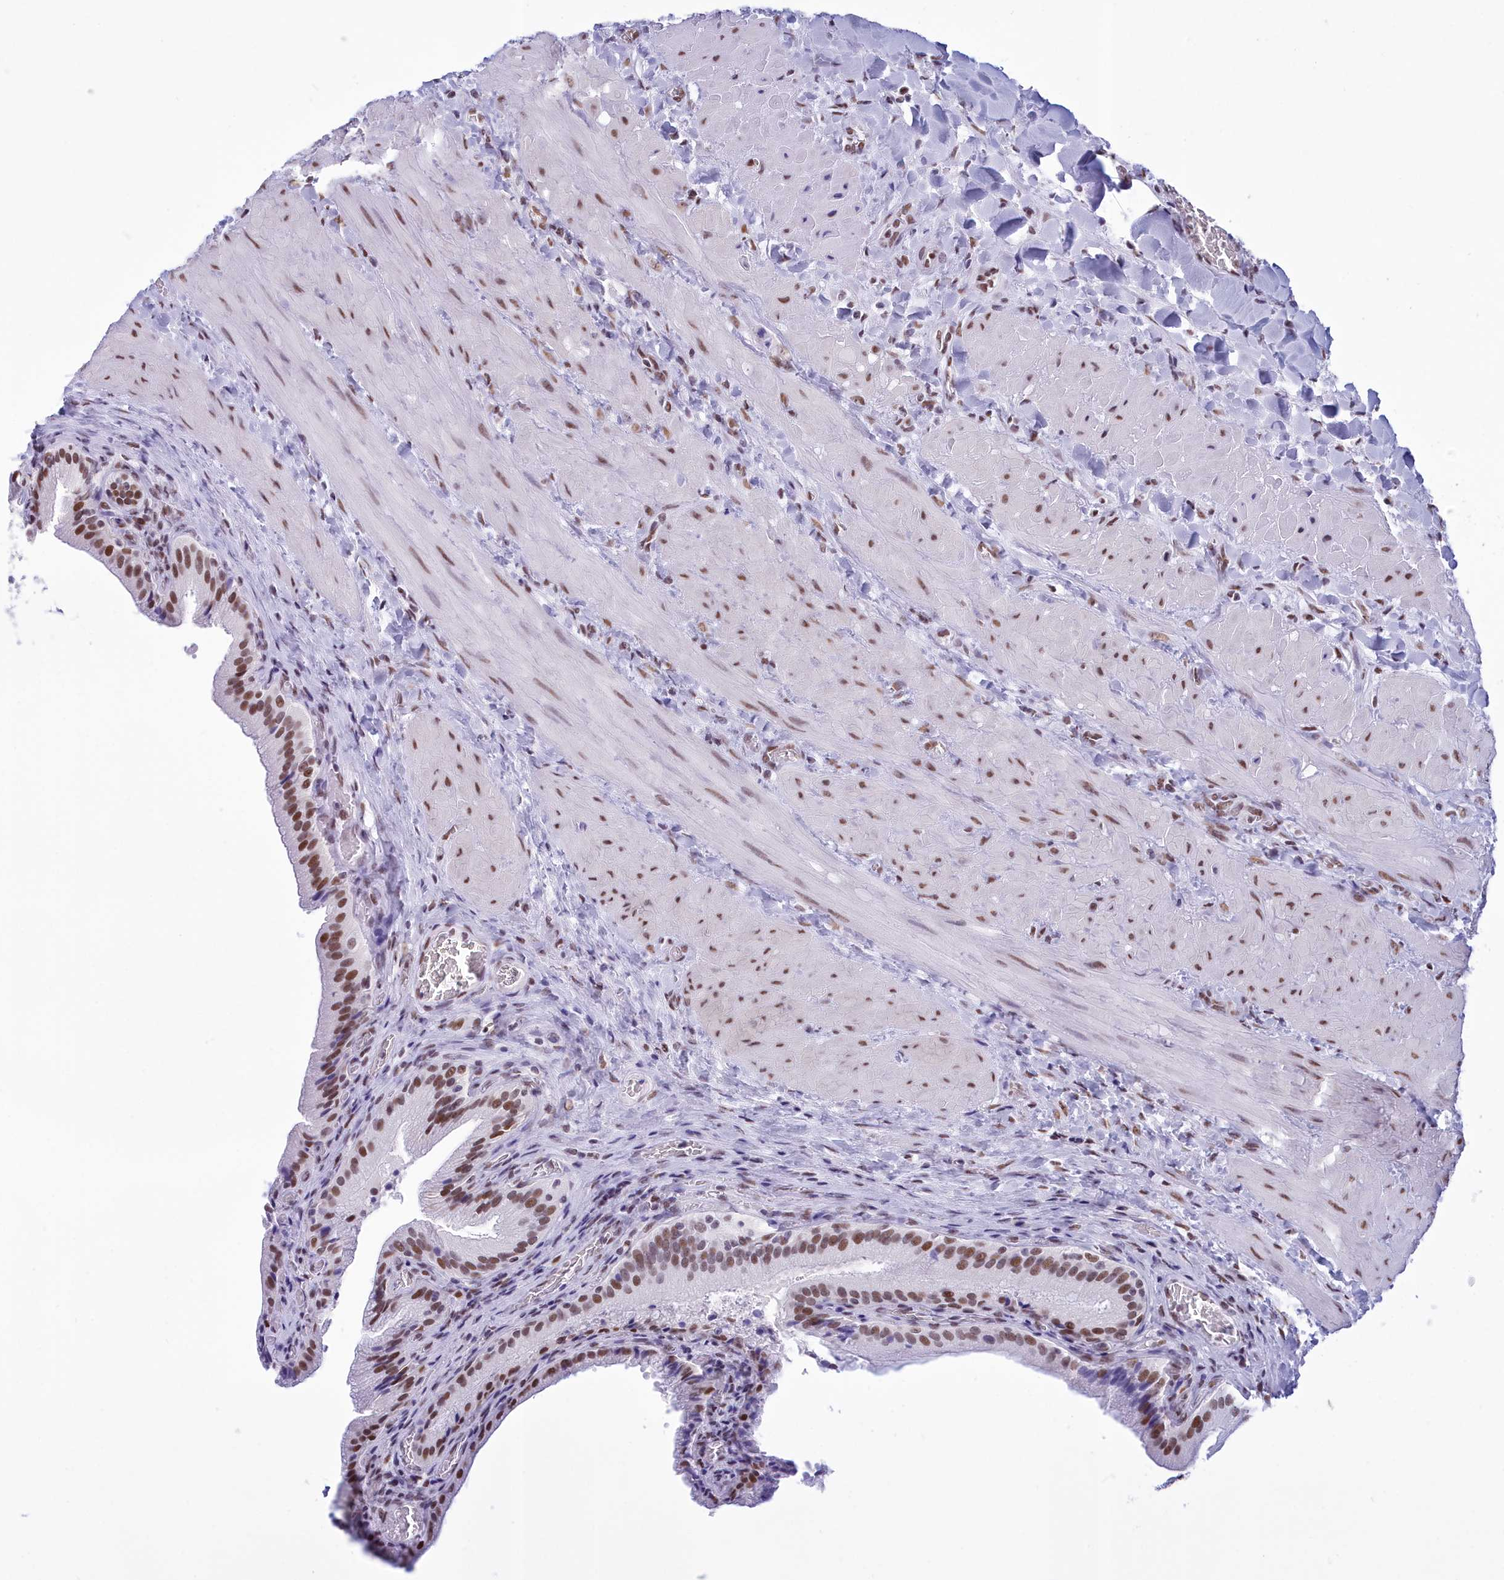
{"staining": {"intensity": "moderate", "quantity": ">75%", "location": "nuclear"}, "tissue": "gallbladder", "cell_type": "Glandular cells", "image_type": "normal", "snomed": [{"axis": "morphology", "description": "Normal tissue, NOS"}, {"axis": "topography", "description": "Gallbladder"}], "caption": "Glandular cells reveal moderate nuclear expression in about >75% of cells in benign gallbladder. Ihc stains the protein of interest in brown and the nuclei are stained blue.", "gene": "CDC26", "patient": {"sex": "male", "age": 24}}